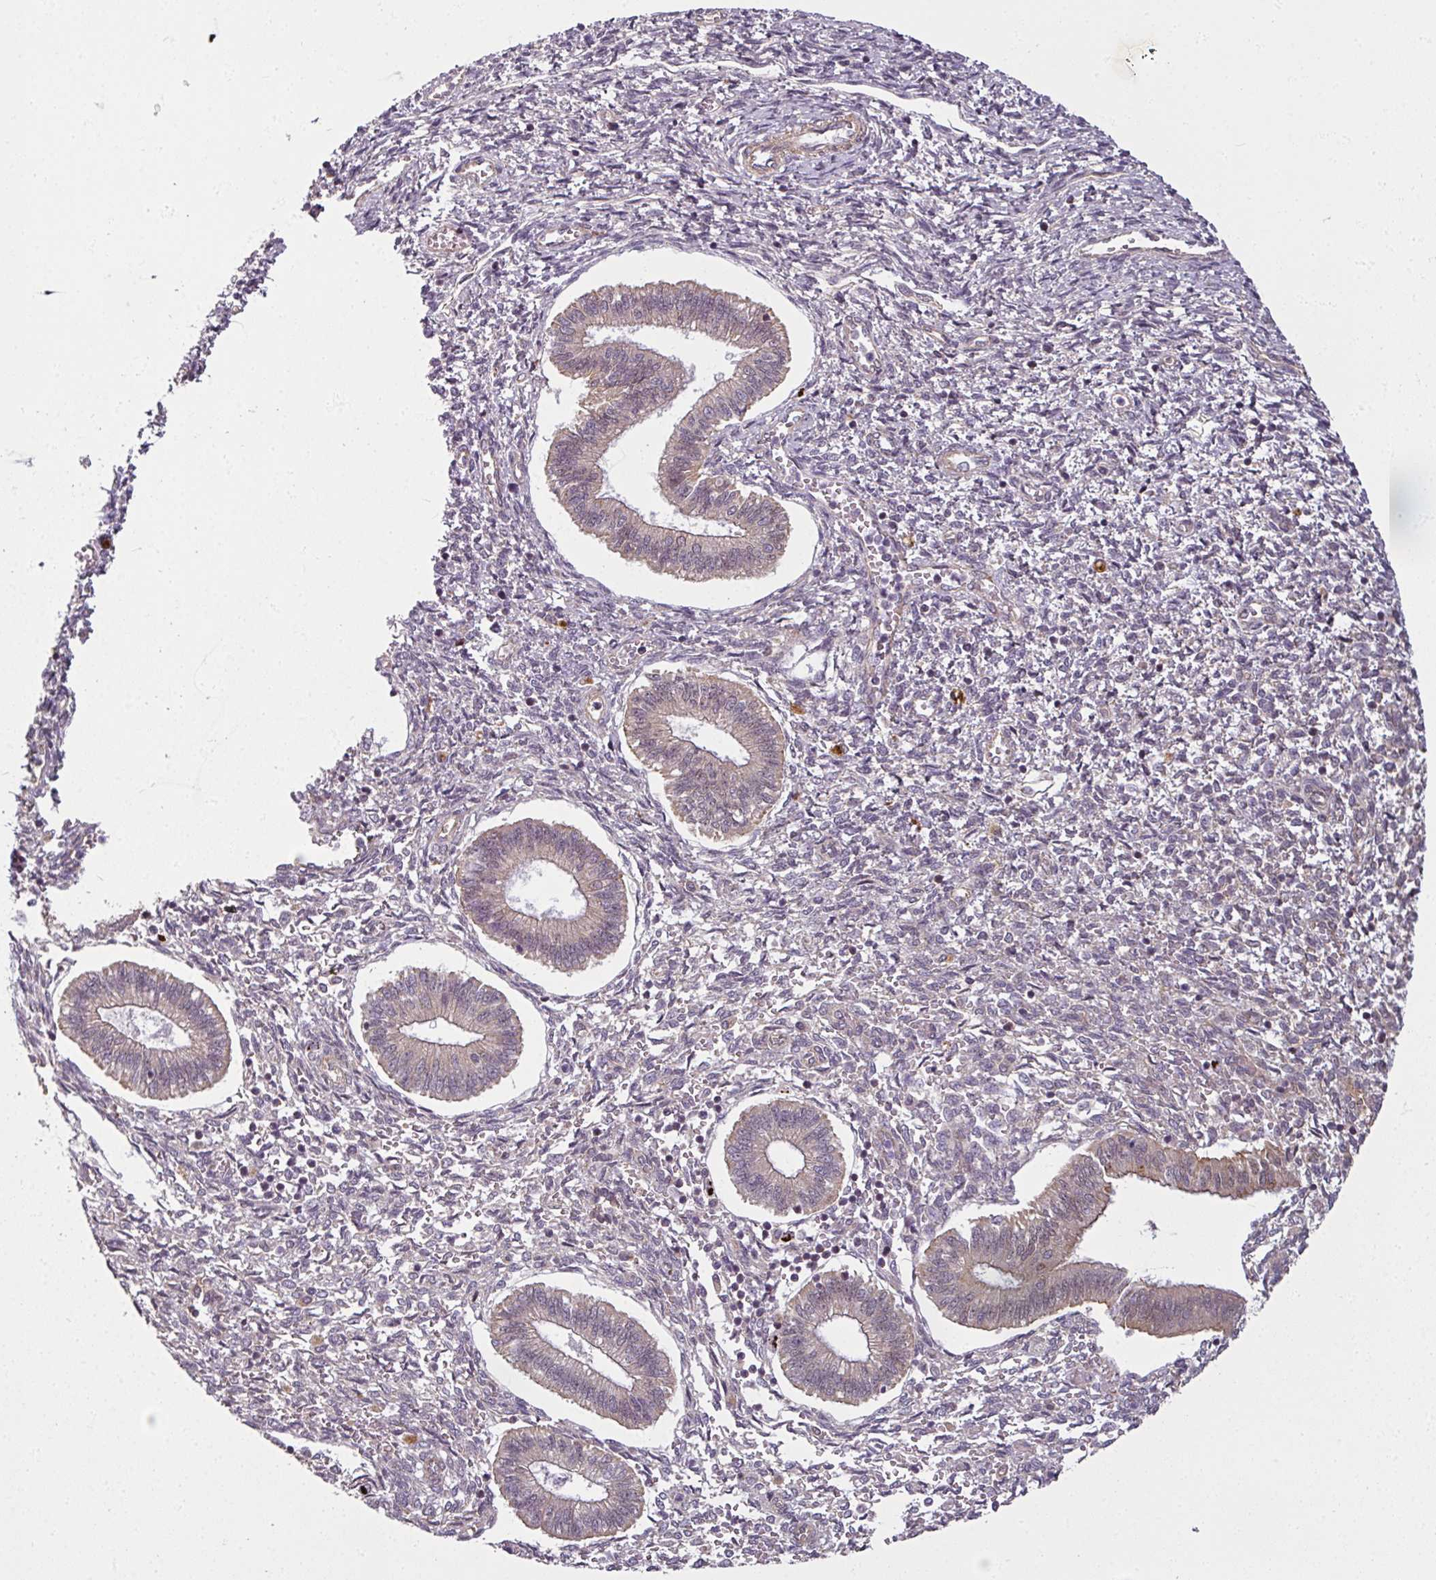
{"staining": {"intensity": "weak", "quantity": "25%-75%", "location": "cytoplasmic/membranous"}, "tissue": "endometrium", "cell_type": "Cells in endometrial stroma", "image_type": "normal", "snomed": [{"axis": "morphology", "description": "Normal tissue, NOS"}, {"axis": "topography", "description": "Endometrium"}], "caption": "Immunohistochemistry (IHC) (DAB (3,3'-diaminobenzidine)) staining of unremarkable human endometrium displays weak cytoplasmic/membranous protein expression in about 25%-75% of cells in endometrial stroma. Using DAB (3,3'-diaminobenzidine) (brown) and hematoxylin (blue) stains, captured at high magnification using brightfield microscopy.", "gene": "DIMT1", "patient": {"sex": "female", "age": 25}}